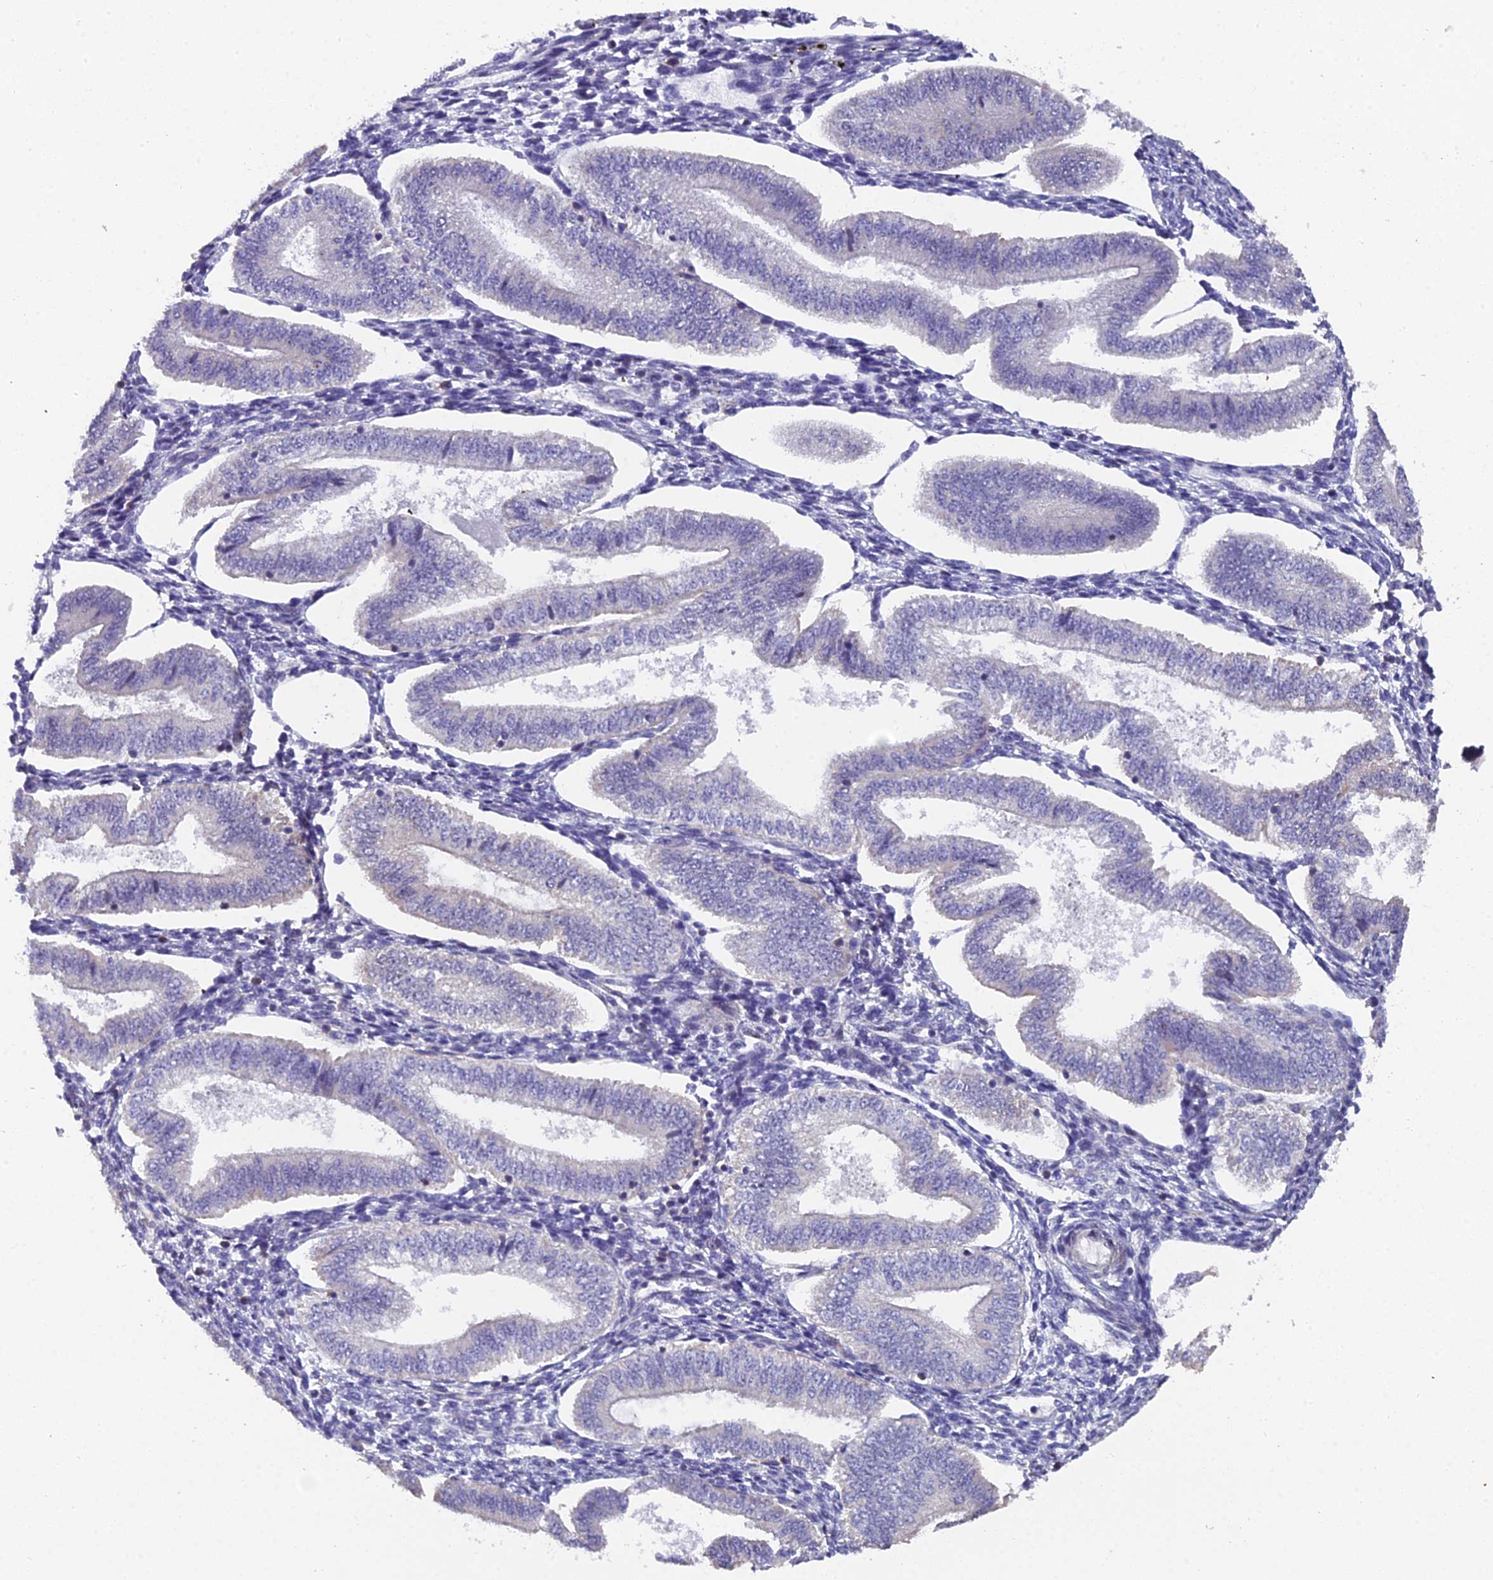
{"staining": {"intensity": "negative", "quantity": "none", "location": "none"}, "tissue": "endometrium", "cell_type": "Cells in endometrial stroma", "image_type": "normal", "snomed": [{"axis": "morphology", "description": "Normal tissue, NOS"}, {"axis": "topography", "description": "Endometrium"}], "caption": "The image displays no significant expression in cells in endometrial stroma of endometrium. Nuclei are stained in blue.", "gene": "RAB28", "patient": {"sex": "female", "age": 34}}